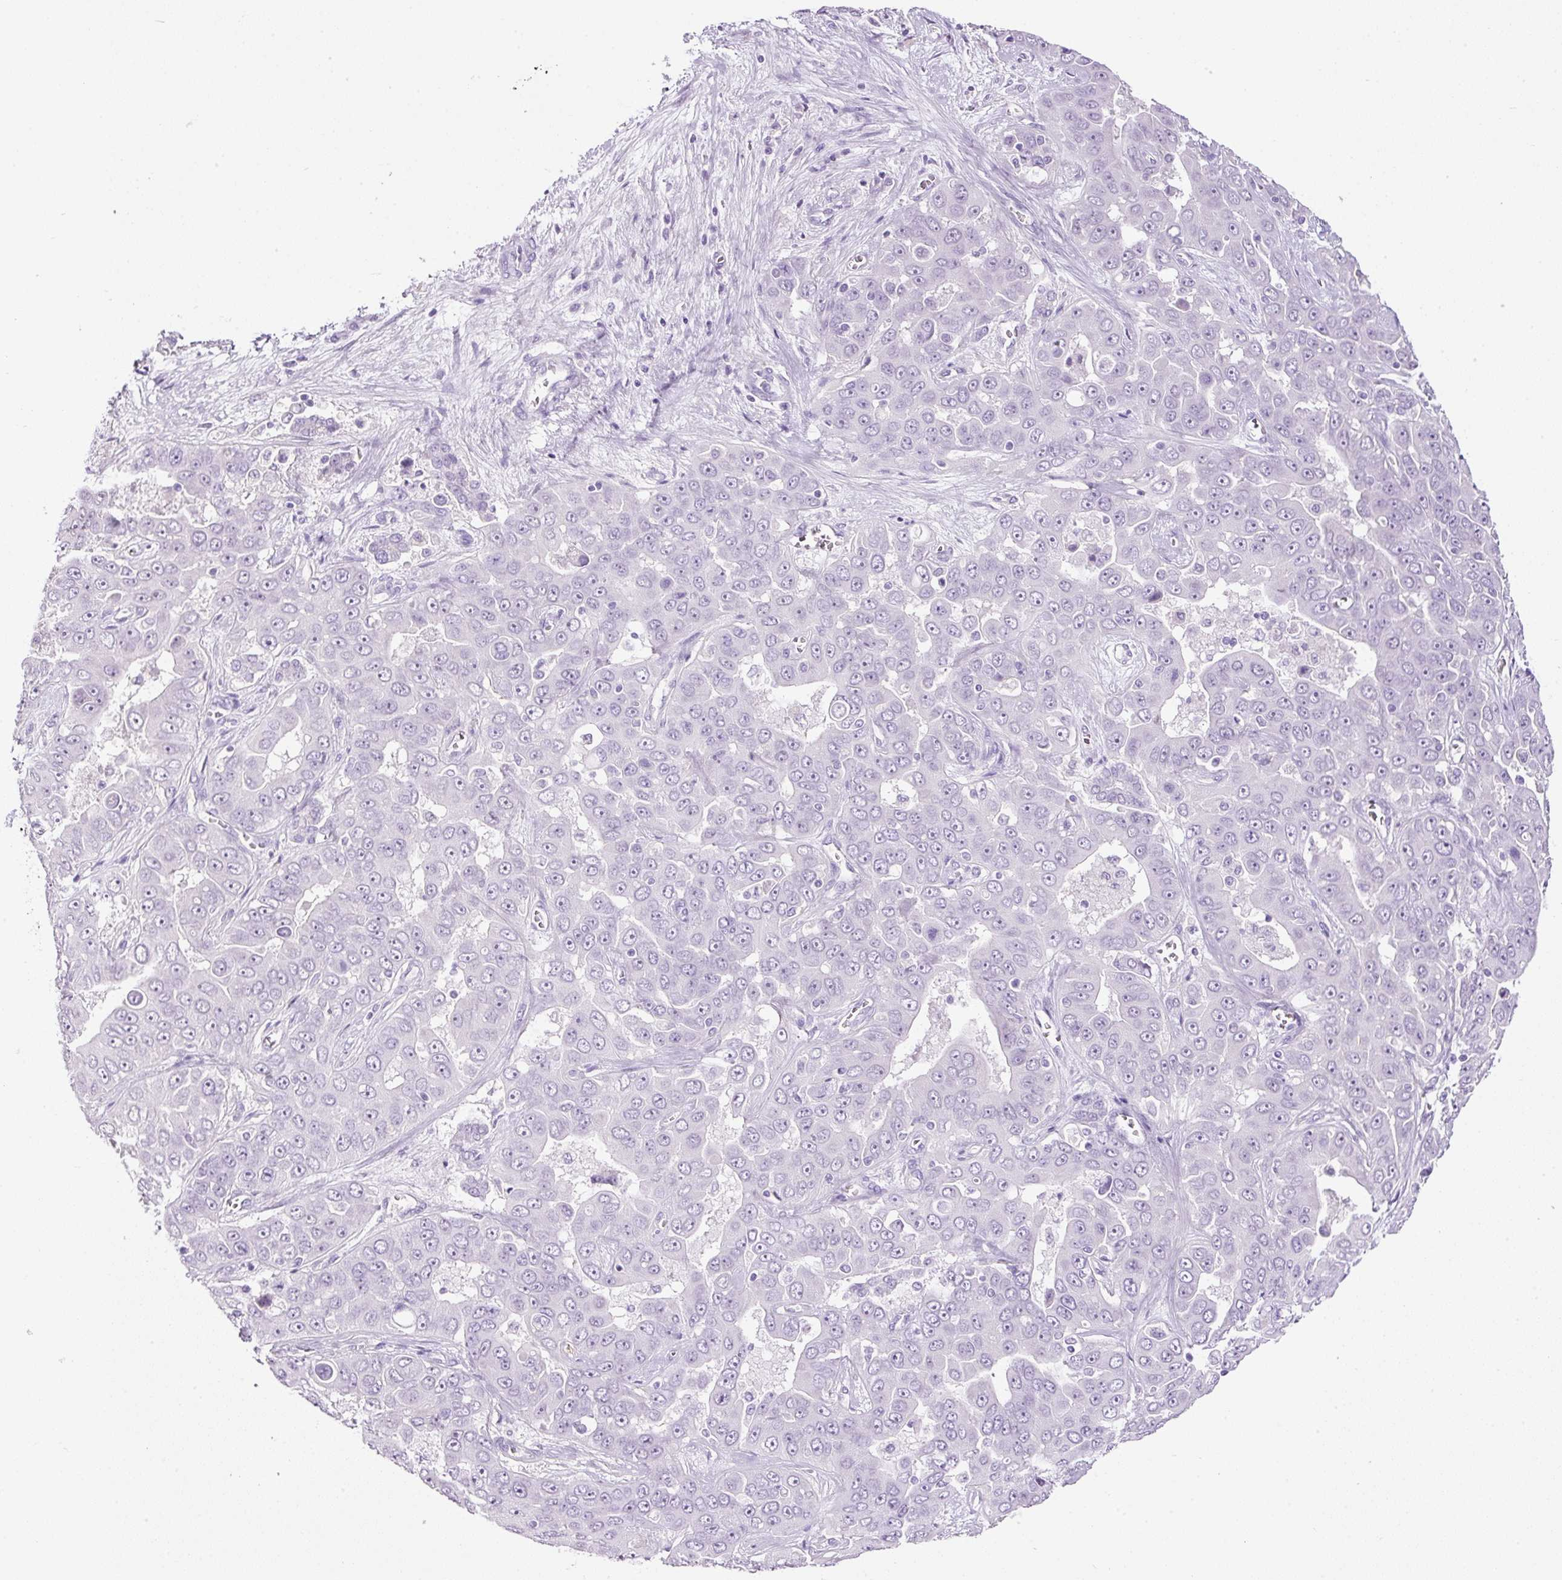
{"staining": {"intensity": "negative", "quantity": "none", "location": "none"}, "tissue": "liver cancer", "cell_type": "Tumor cells", "image_type": "cancer", "snomed": [{"axis": "morphology", "description": "Cholangiocarcinoma"}, {"axis": "topography", "description": "Liver"}], "caption": "High magnification brightfield microscopy of liver cancer (cholangiocarcinoma) stained with DAB (3,3'-diaminobenzidine) (brown) and counterstained with hematoxylin (blue): tumor cells show no significant staining.", "gene": "BSND", "patient": {"sex": "female", "age": 52}}